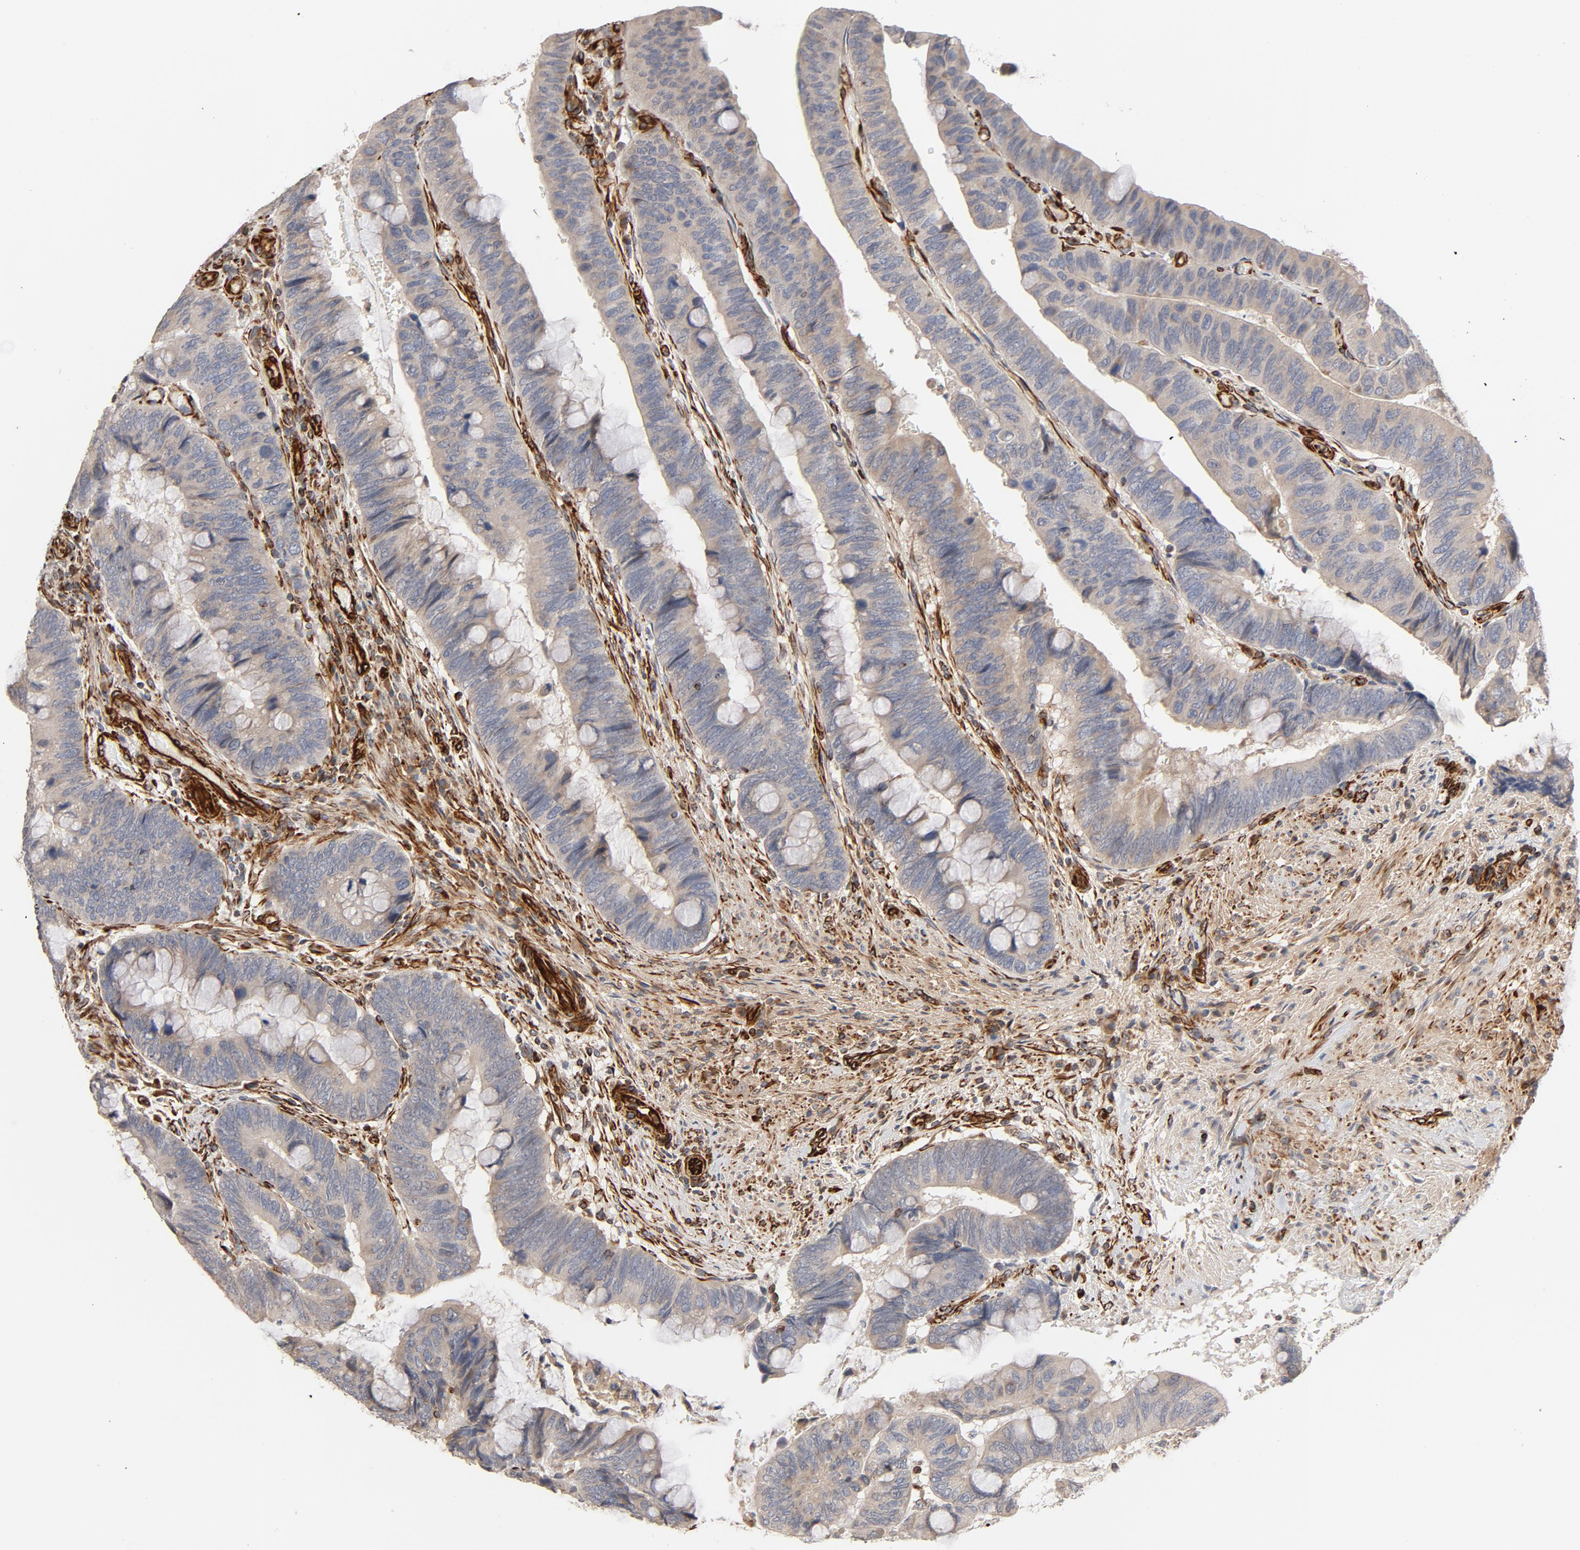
{"staining": {"intensity": "moderate", "quantity": ">75%", "location": "cytoplasmic/membranous"}, "tissue": "colorectal cancer", "cell_type": "Tumor cells", "image_type": "cancer", "snomed": [{"axis": "morphology", "description": "Normal tissue, NOS"}, {"axis": "morphology", "description": "Adenocarcinoma, NOS"}, {"axis": "topography", "description": "Rectum"}], "caption": "A histopathology image showing moderate cytoplasmic/membranous staining in approximately >75% of tumor cells in colorectal cancer (adenocarcinoma), as visualized by brown immunohistochemical staining.", "gene": "FAM118A", "patient": {"sex": "male", "age": 92}}